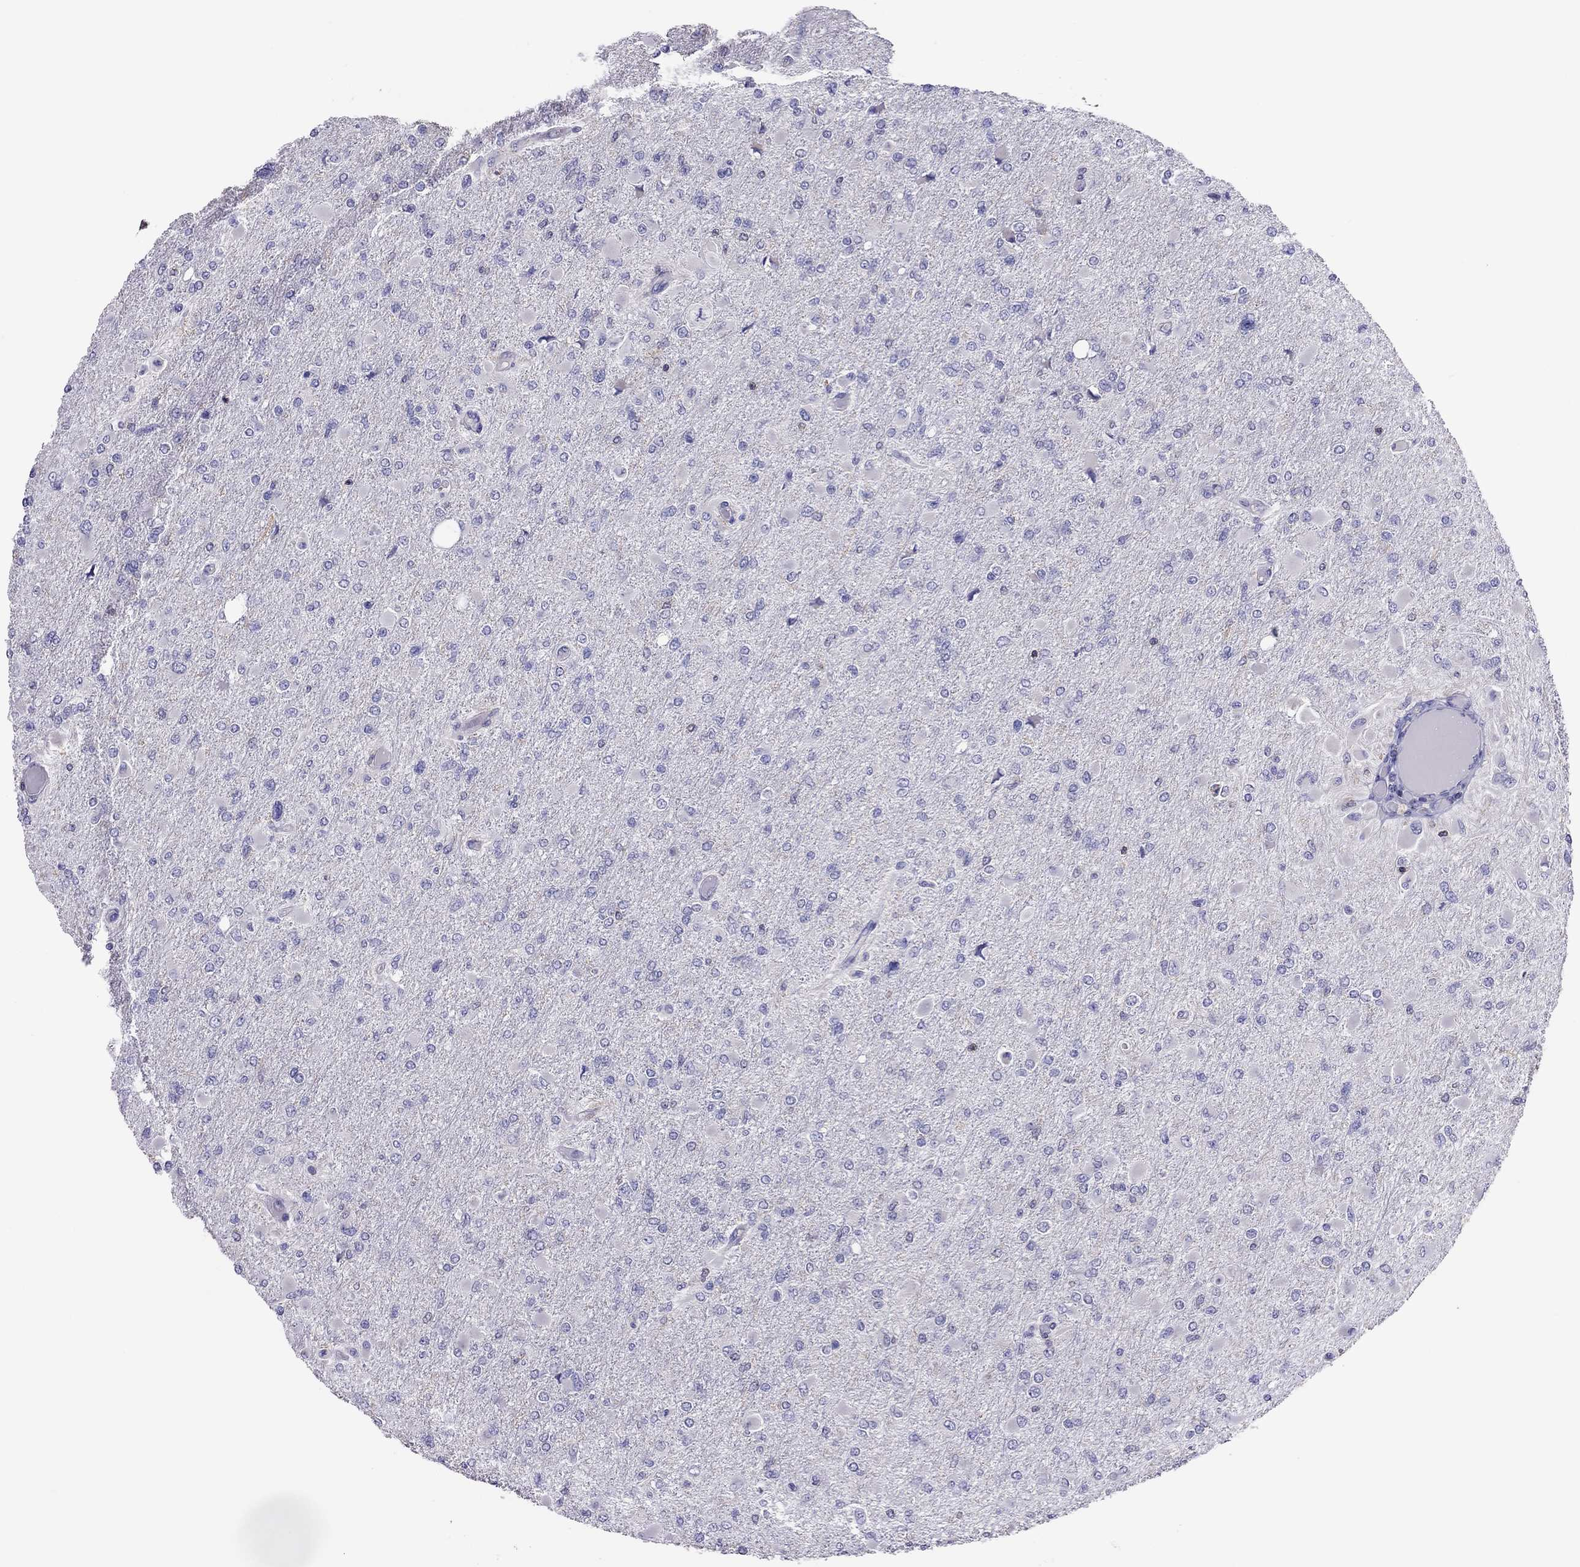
{"staining": {"intensity": "negative", "quantity": "none", "location": "none"}, "tissue": "glioma", "cell_type": "Tumor cells", "image_type": "cancer", "snomed": [{"axis": "morphology", "description": "Glioma, malignant, High grade"}, {"axis": "topography", "description": "Cerebral cortex"}], "caption": "Tumor cells show no significant expression in glioma.", "gene": "TEX22", "patient": {"sex": "female", "age": 36}}